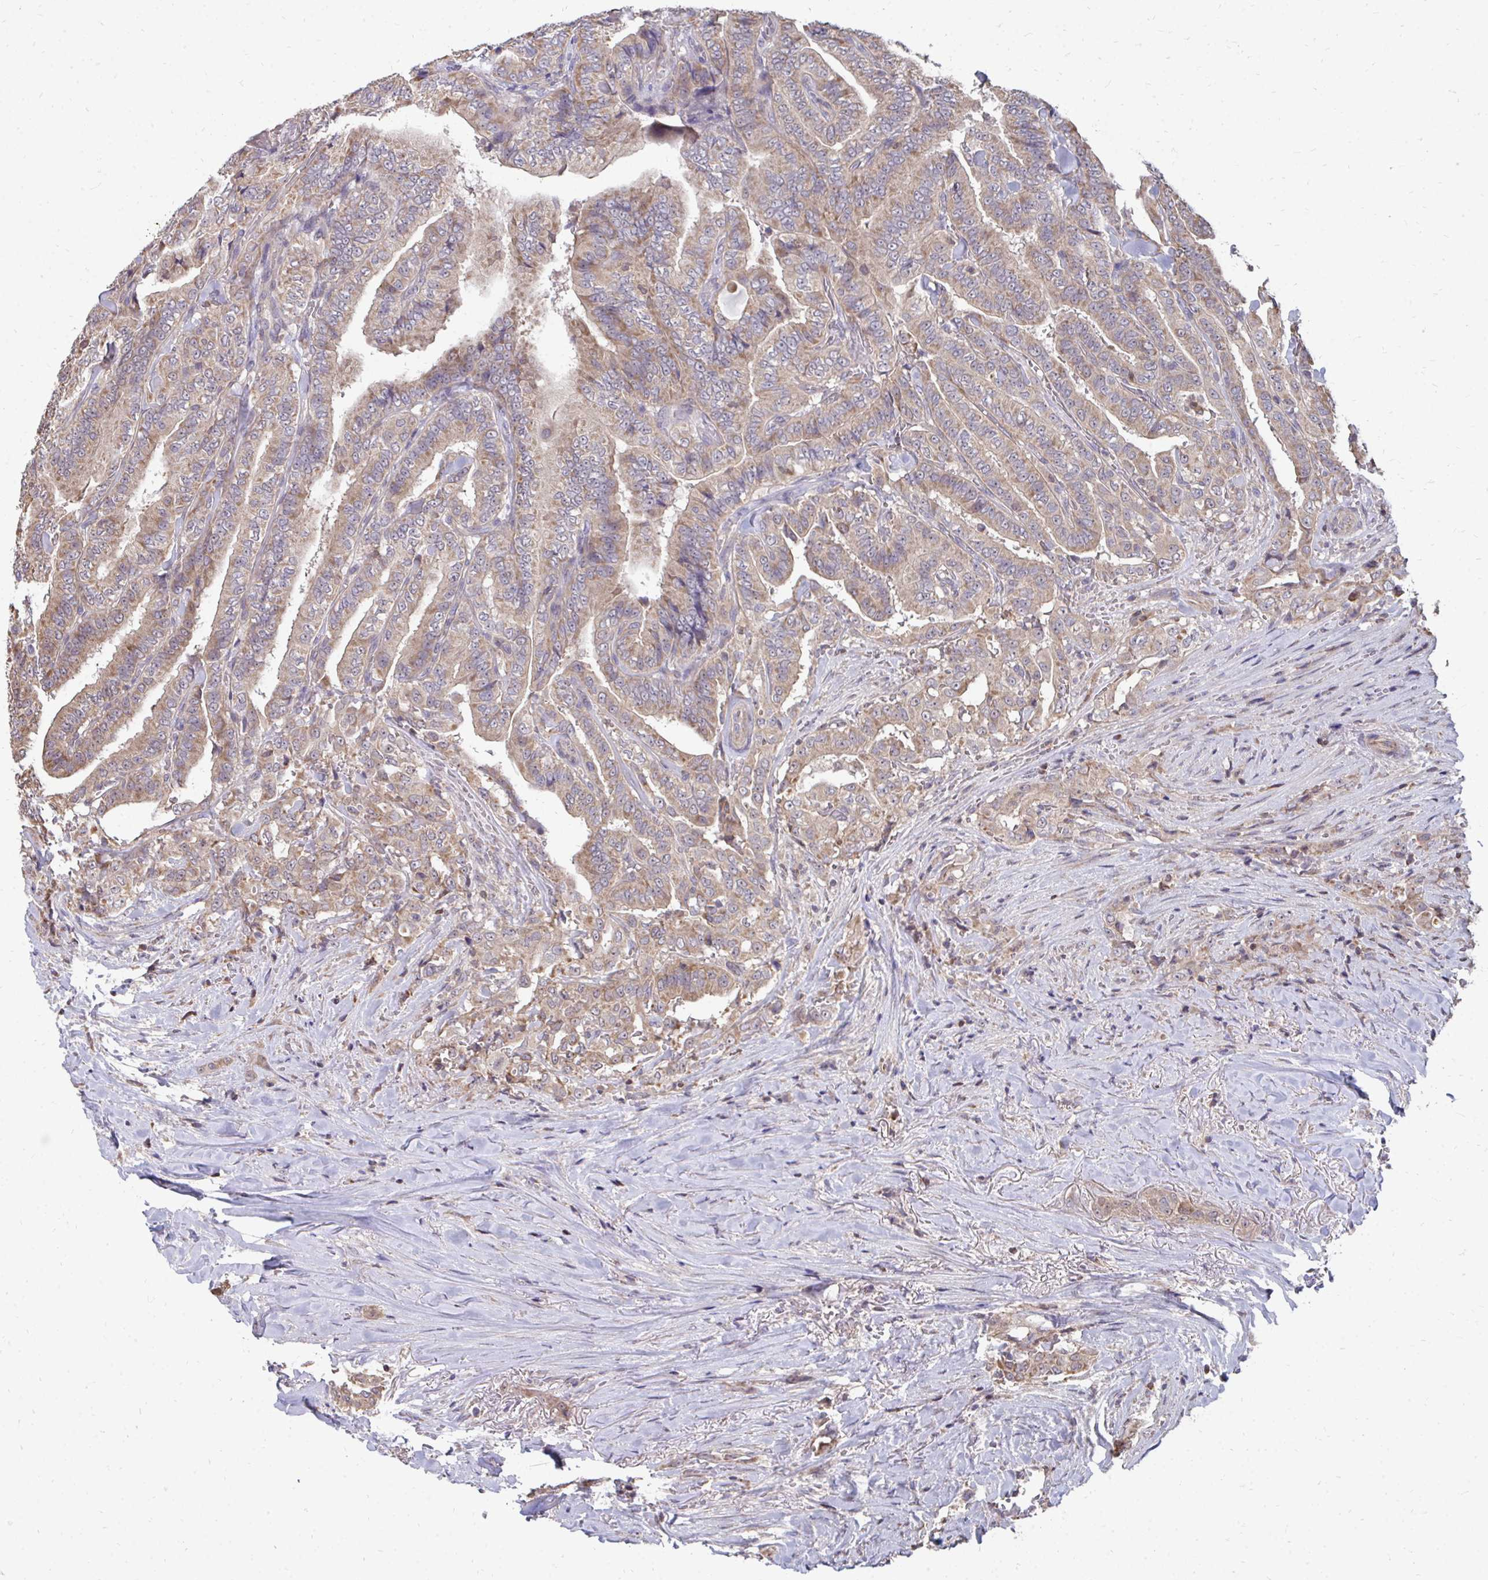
{"staining": {"intensity": "weak", "quantity": ">75%", "location": "cytoplasmic/membranous"}, "tissue": "thyroid cancer", "cell_type": "Tumor cells", "image_type": "cancer", "snomed": [{"axis": "morphology", "description": "Papillary adenocarcinoma, NOS"}, {"axis": "topography", "description": "Thyroid gland"}], "caption": "Immunohistochemical staining of thyroid cancer reveals weak cytoplasmic/membranous protein positivity in approximately >75% of tumor cells. (DAB (3,3'-diaminobenzidine) = brown stain, brightfield microscopy at high magnification).", "gene": "DNAJA2", "patient": {"sex": "male", "age": 61}}